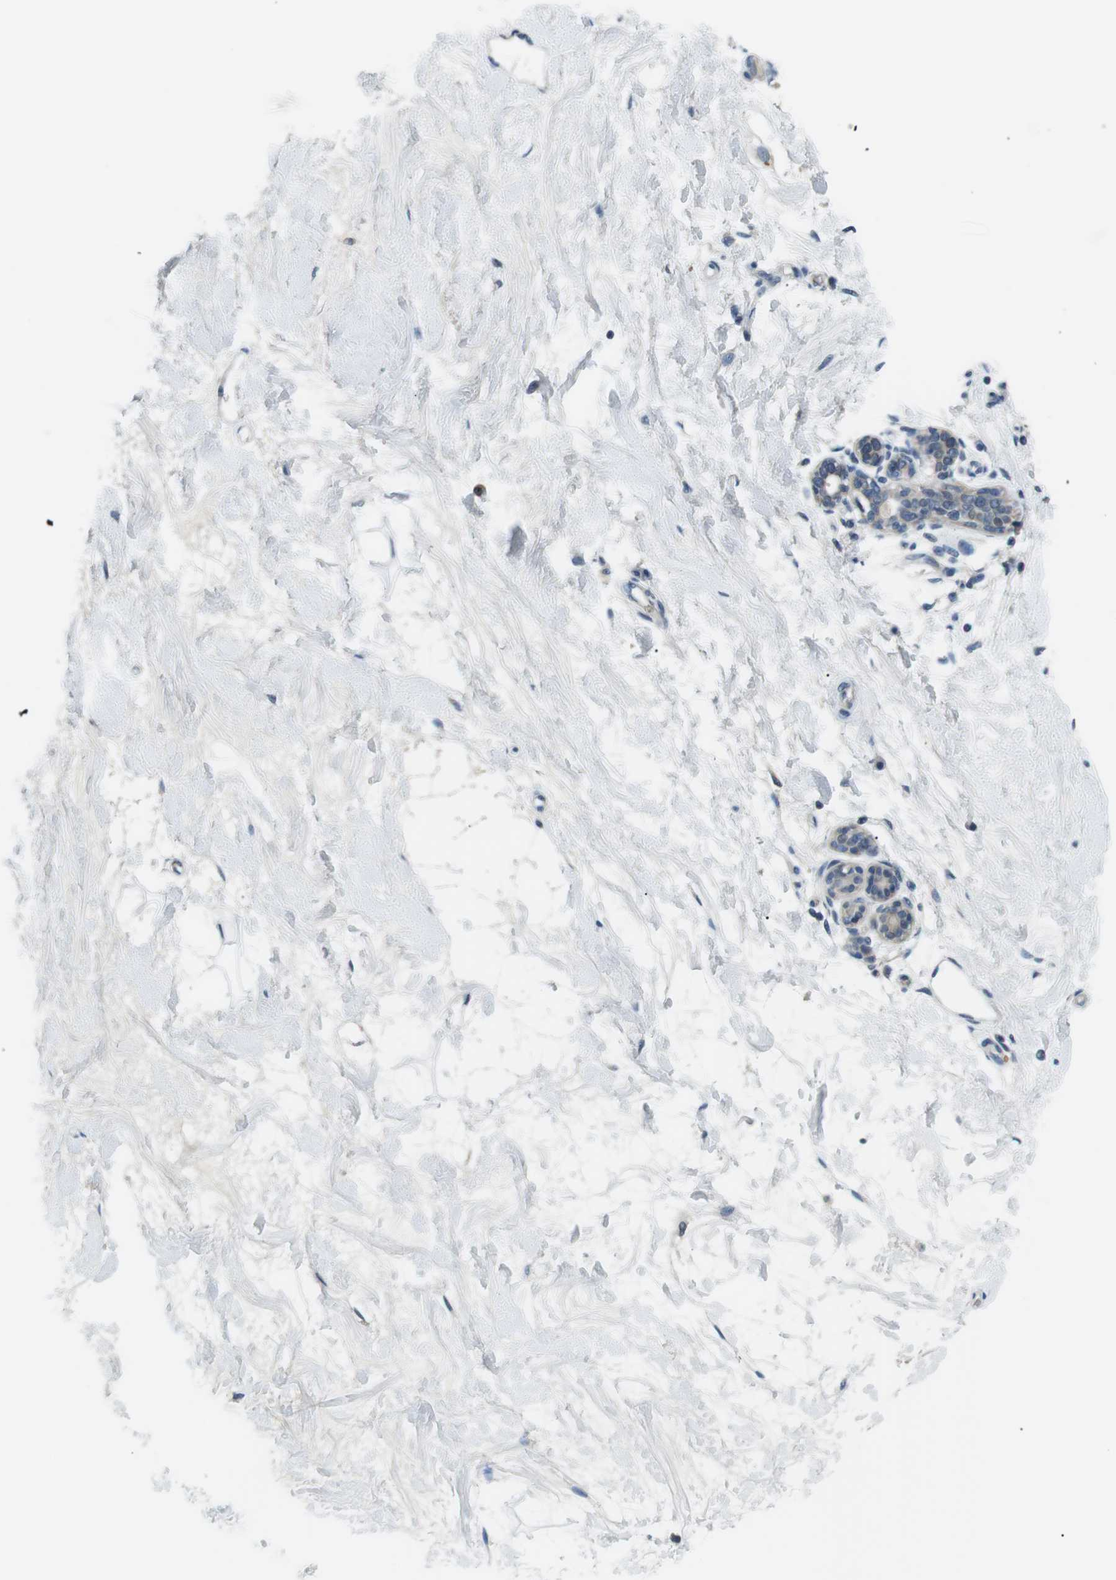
{"staining": {"intensity": "negative", "quantity": "none", "location": "none"}, "tissue": "breast", "cell_type": "Adipocytes", "image_type": "normal", "snomed": [{"axis": "morphology", "description": "Normal tissue, NOS"}, {"axis": "morphology", "description": "Lobular carcinoma"}, {"axis": "topography", "description": "Breast"}], "caption": "A high-resolution micrograph shows immunohistochemistry (IHC) staining of unremarkable breast, which displays no significant positivity in adipocytes. (DAB (3,3'-diaminobenzidine) IHC with hematoxylin counter stain).", "gene": "WSCD1", "patient": {"sex": "female", "age": 59}}